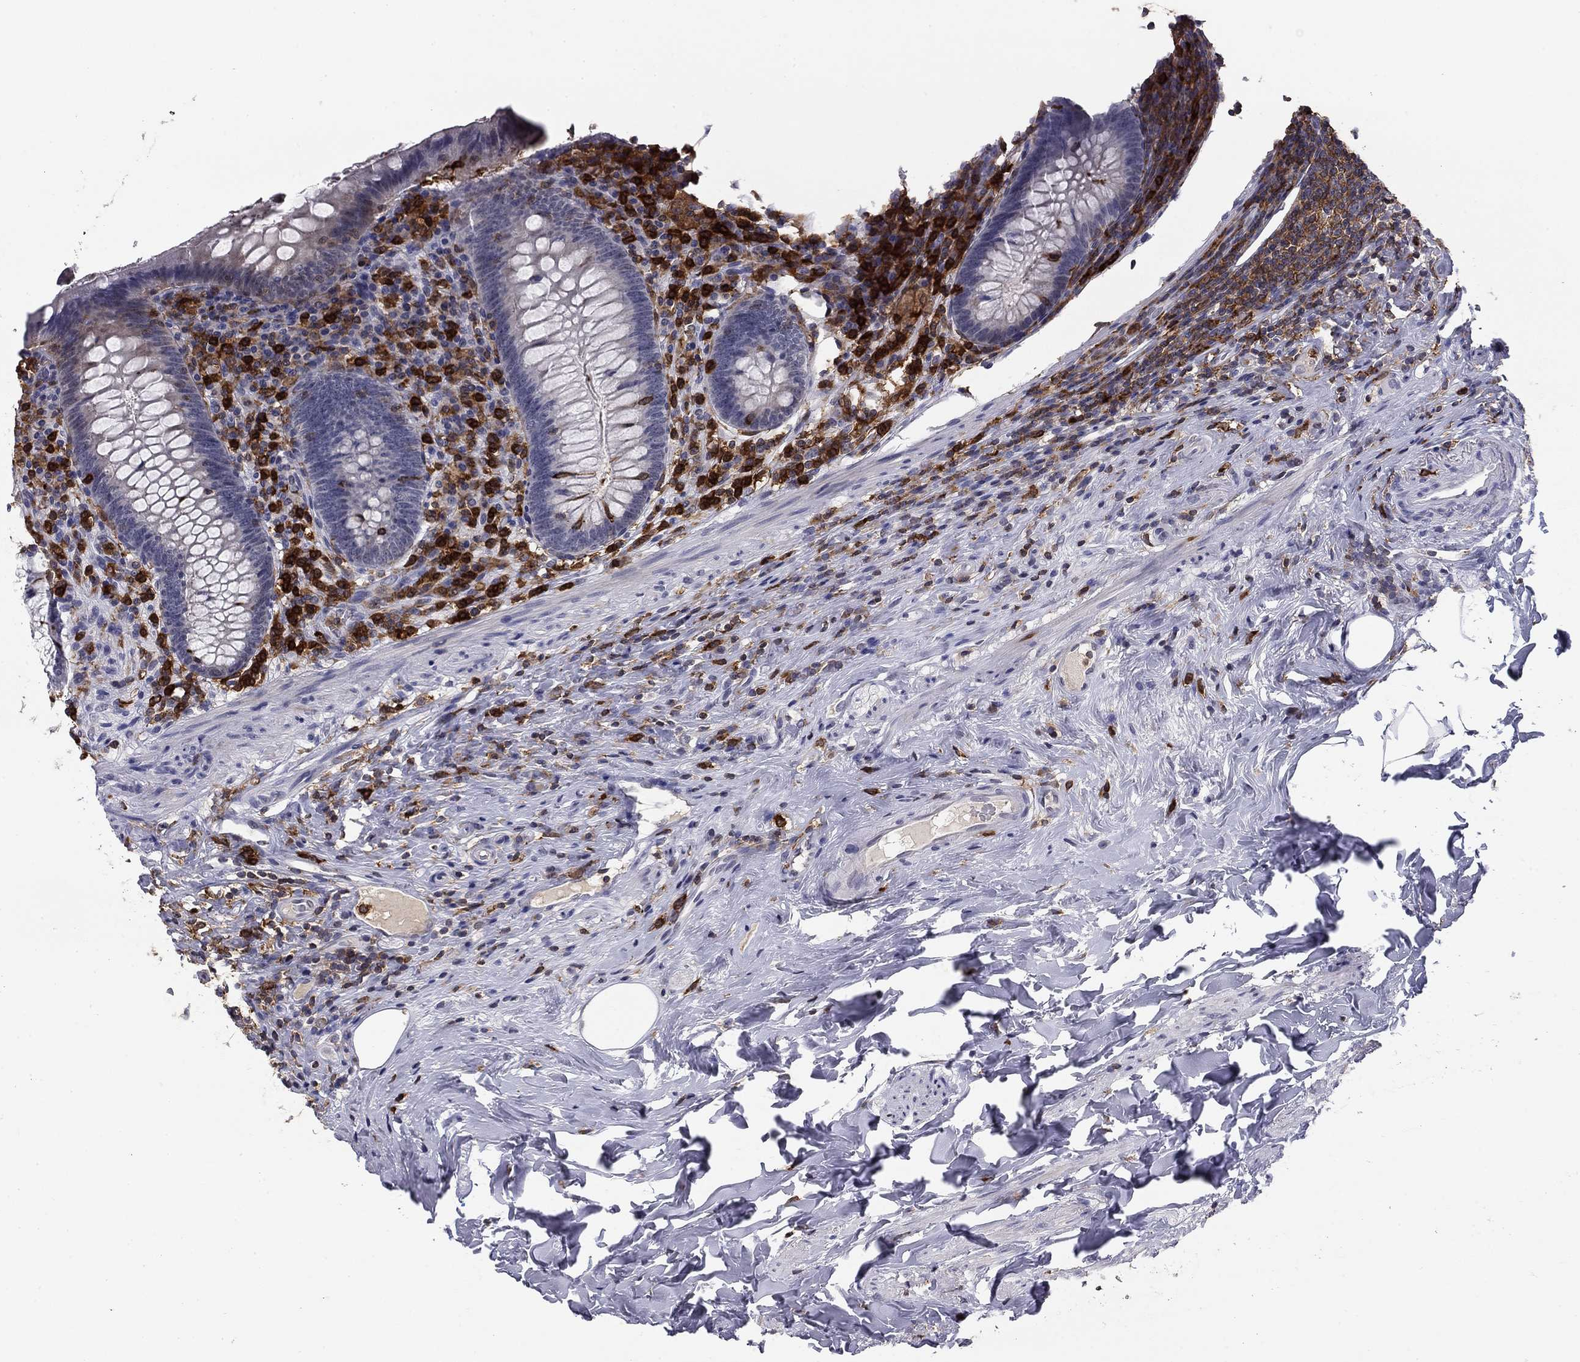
{"staining": {"intensity": "negative", "quantity": "none", "location": "none"}, "tissue": "appendix", "cell_type": "Glandular cells", "image_type": "normal", "snomed": [{"axis": "morphology", "description": "Normal tissue, NOS"}, {"axis": "topography", "description": "Appendix"}], "caption": "Immunohistochemical staining of unremarkable human appendix demonstrates no significant positivity in glandular cells.", "gene": "PLCB2", "patient": {"sex": "male", "age": 47}}